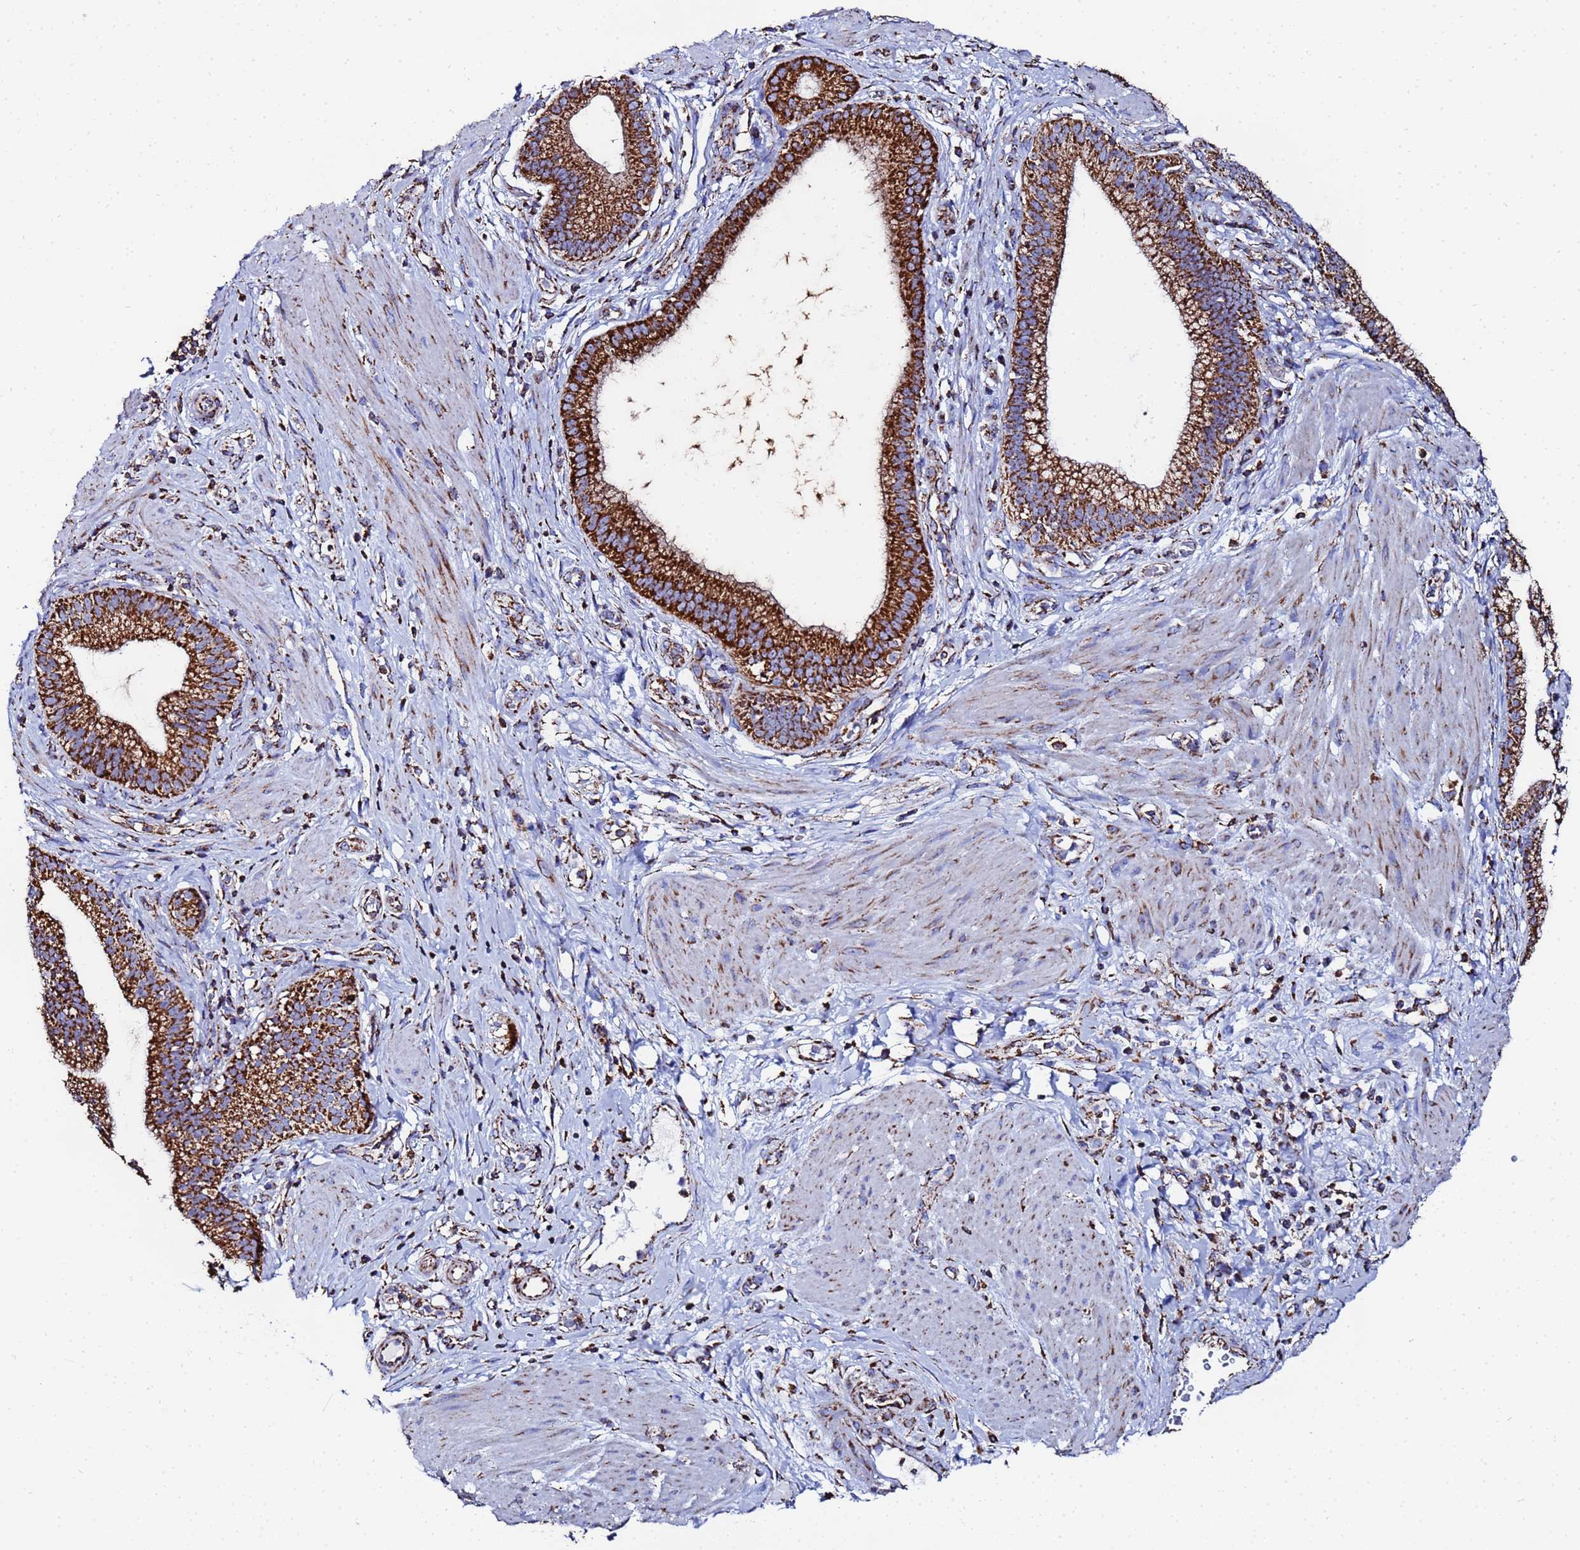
{"staining": {"intensity": "strong", "quantity": ">75%", "location": "cytoplasmic/membranous"}, "tissue": "pancreatic cancer", "cell_type": "Tumor cells", "image_type": "cancer", "snomed": [{"axis": "morphology", "description": "Adenocarcinoma, NOS"}, {"axis": "topography", "description": "Pancreas"}], "caption": "Immunohistochemistry (IHC) (DAB (3,3'-diaminobenzidine)) staining of pancreatic cancer reveals strong cytoplasmic/membranous protein staining in about >75% of tumor cells.", "gene": "GLUD1", "patient": {"sex": "male", "age": 72}}